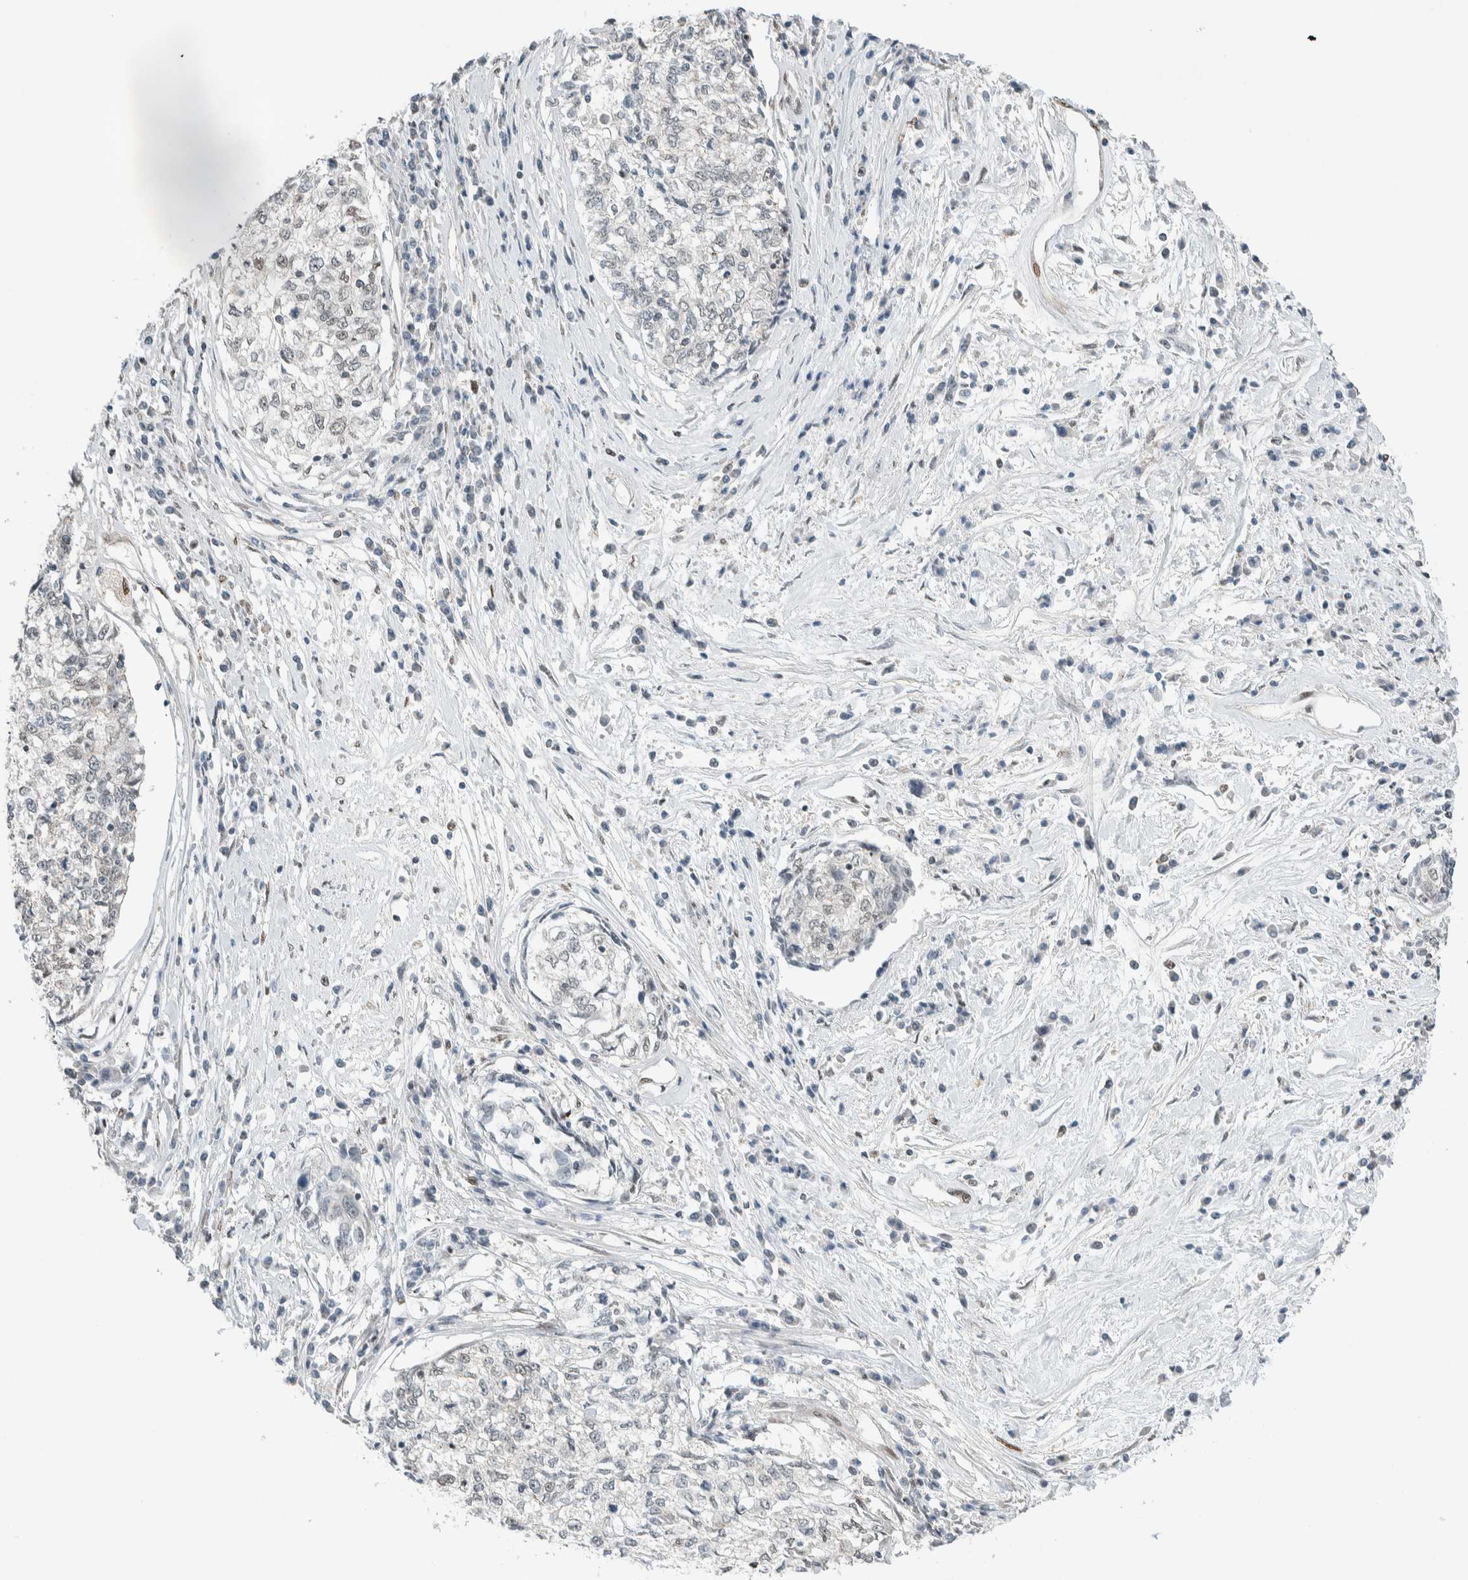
{"staining": {"intensity": "negative", "quantity": "none", "location": "none"}, "tissue": "cervical cancer", "cell_type": "Tumor cells", "image_type": "cancer", "snomed": [{"axis": "morphology", "description": "Squamous cell carcinoma, NOS"}, {"axis": "topography", "description": "Cervix"}], "caption": "DAB (3,3'-diaminobenzidine) immunohistochemical staining of cervical cancer demonstrates no significant expression in tumor cells.", "gene": "TFE3", "patient": {"sex": "female", "age": 57}}